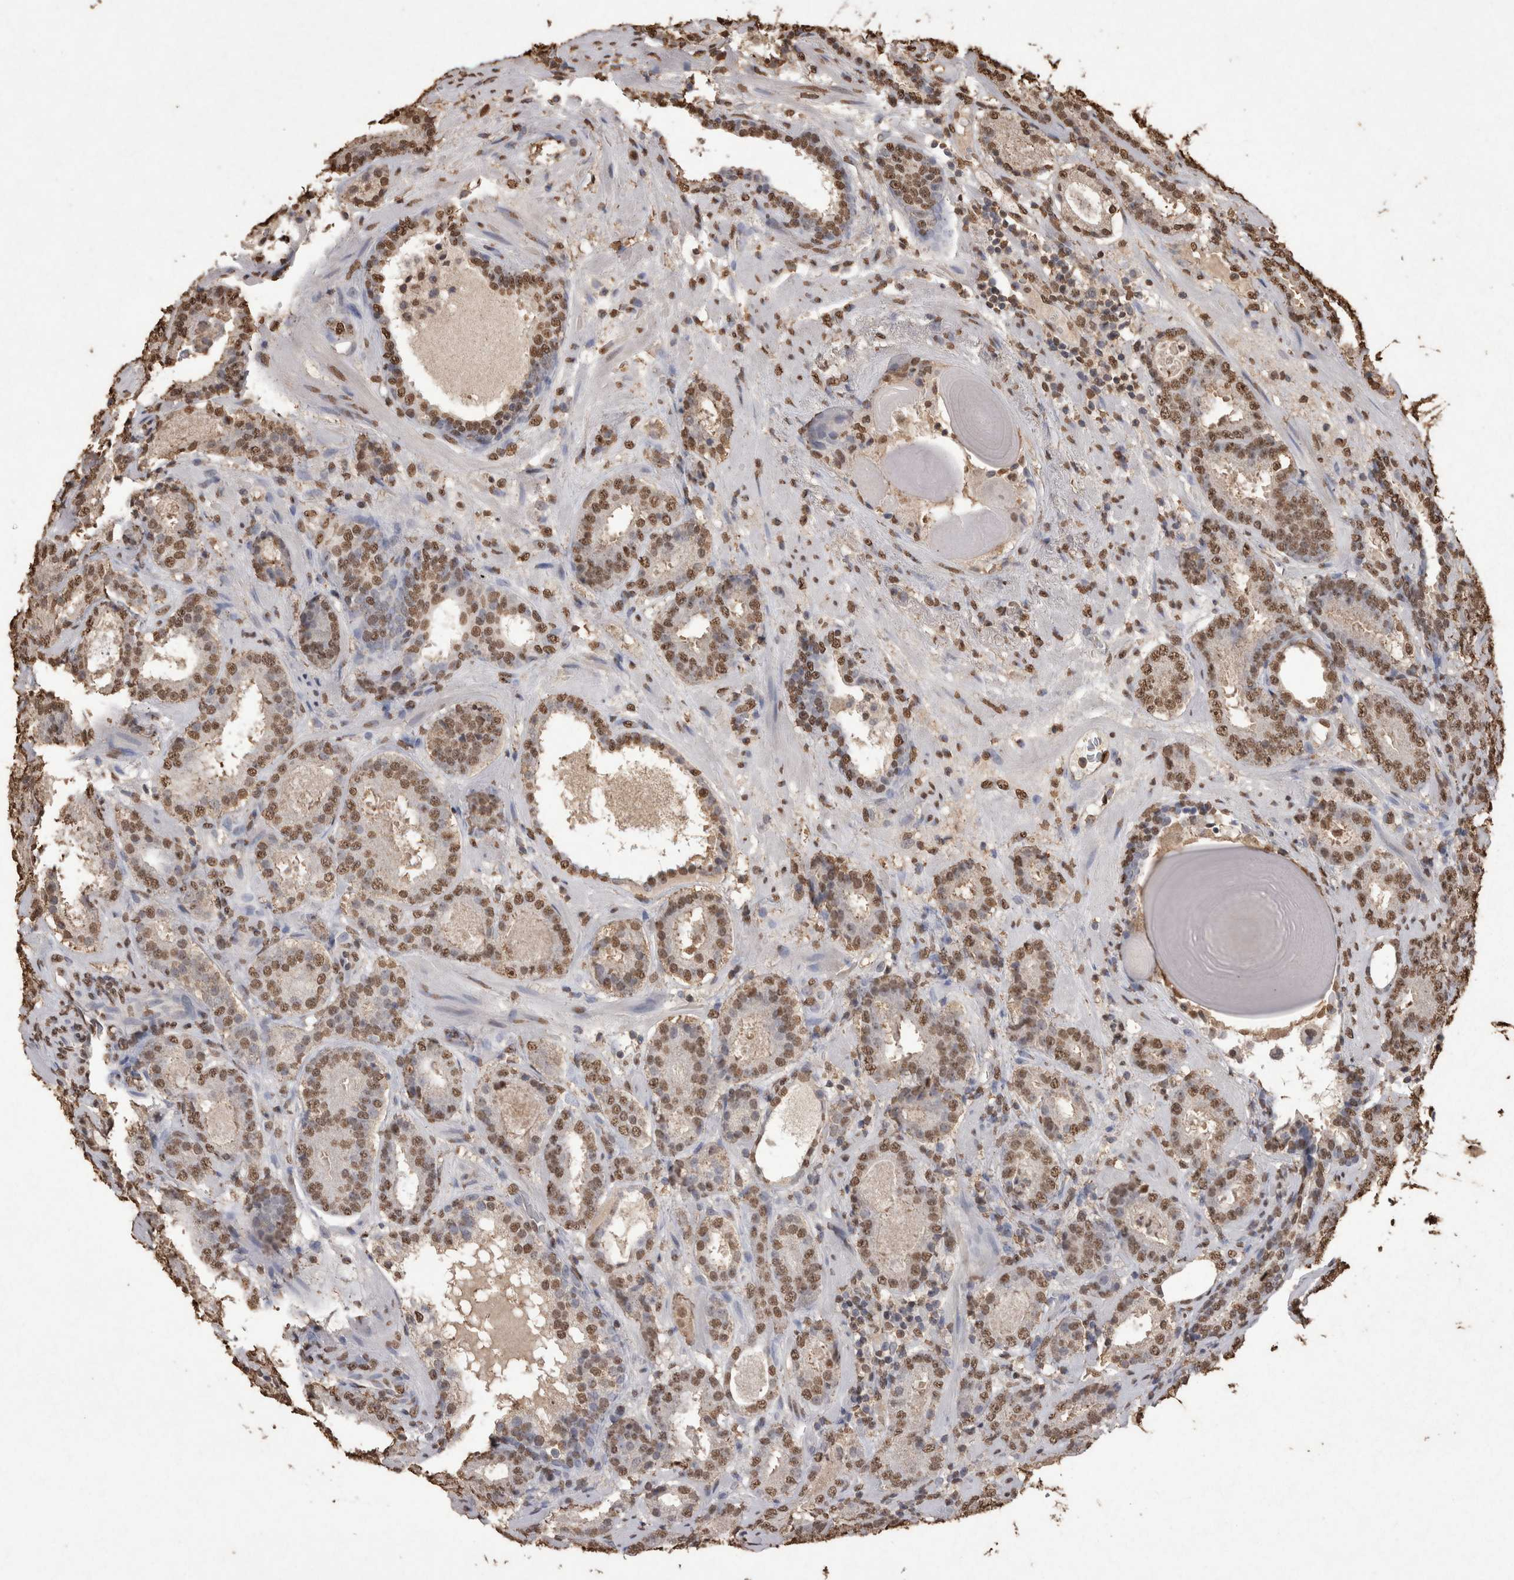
{"staining": {"intensity": "moderate", "quantity": ">75%", "location": "nuclear"}, "tissue": "prostate cancer", "cell_type": "Tumor cells", "image_type": "cancer", "snomed": [{"axis": "morphology", "description": "Adenocarcinoma, Low grade"}, {"axis": "topography", "description": "Prostate"}], "caption": "Prostate adenocarcinoma (low-grade) was stained to show a protein in brown. There is medium levels of moderate nuclear expression in about >75% of tumor cells. (brown staining indicates protein expression, while blue staining denotes nuclei).", "gene": "POU5F1", "patient": {"sex": "male", "age": 69}}